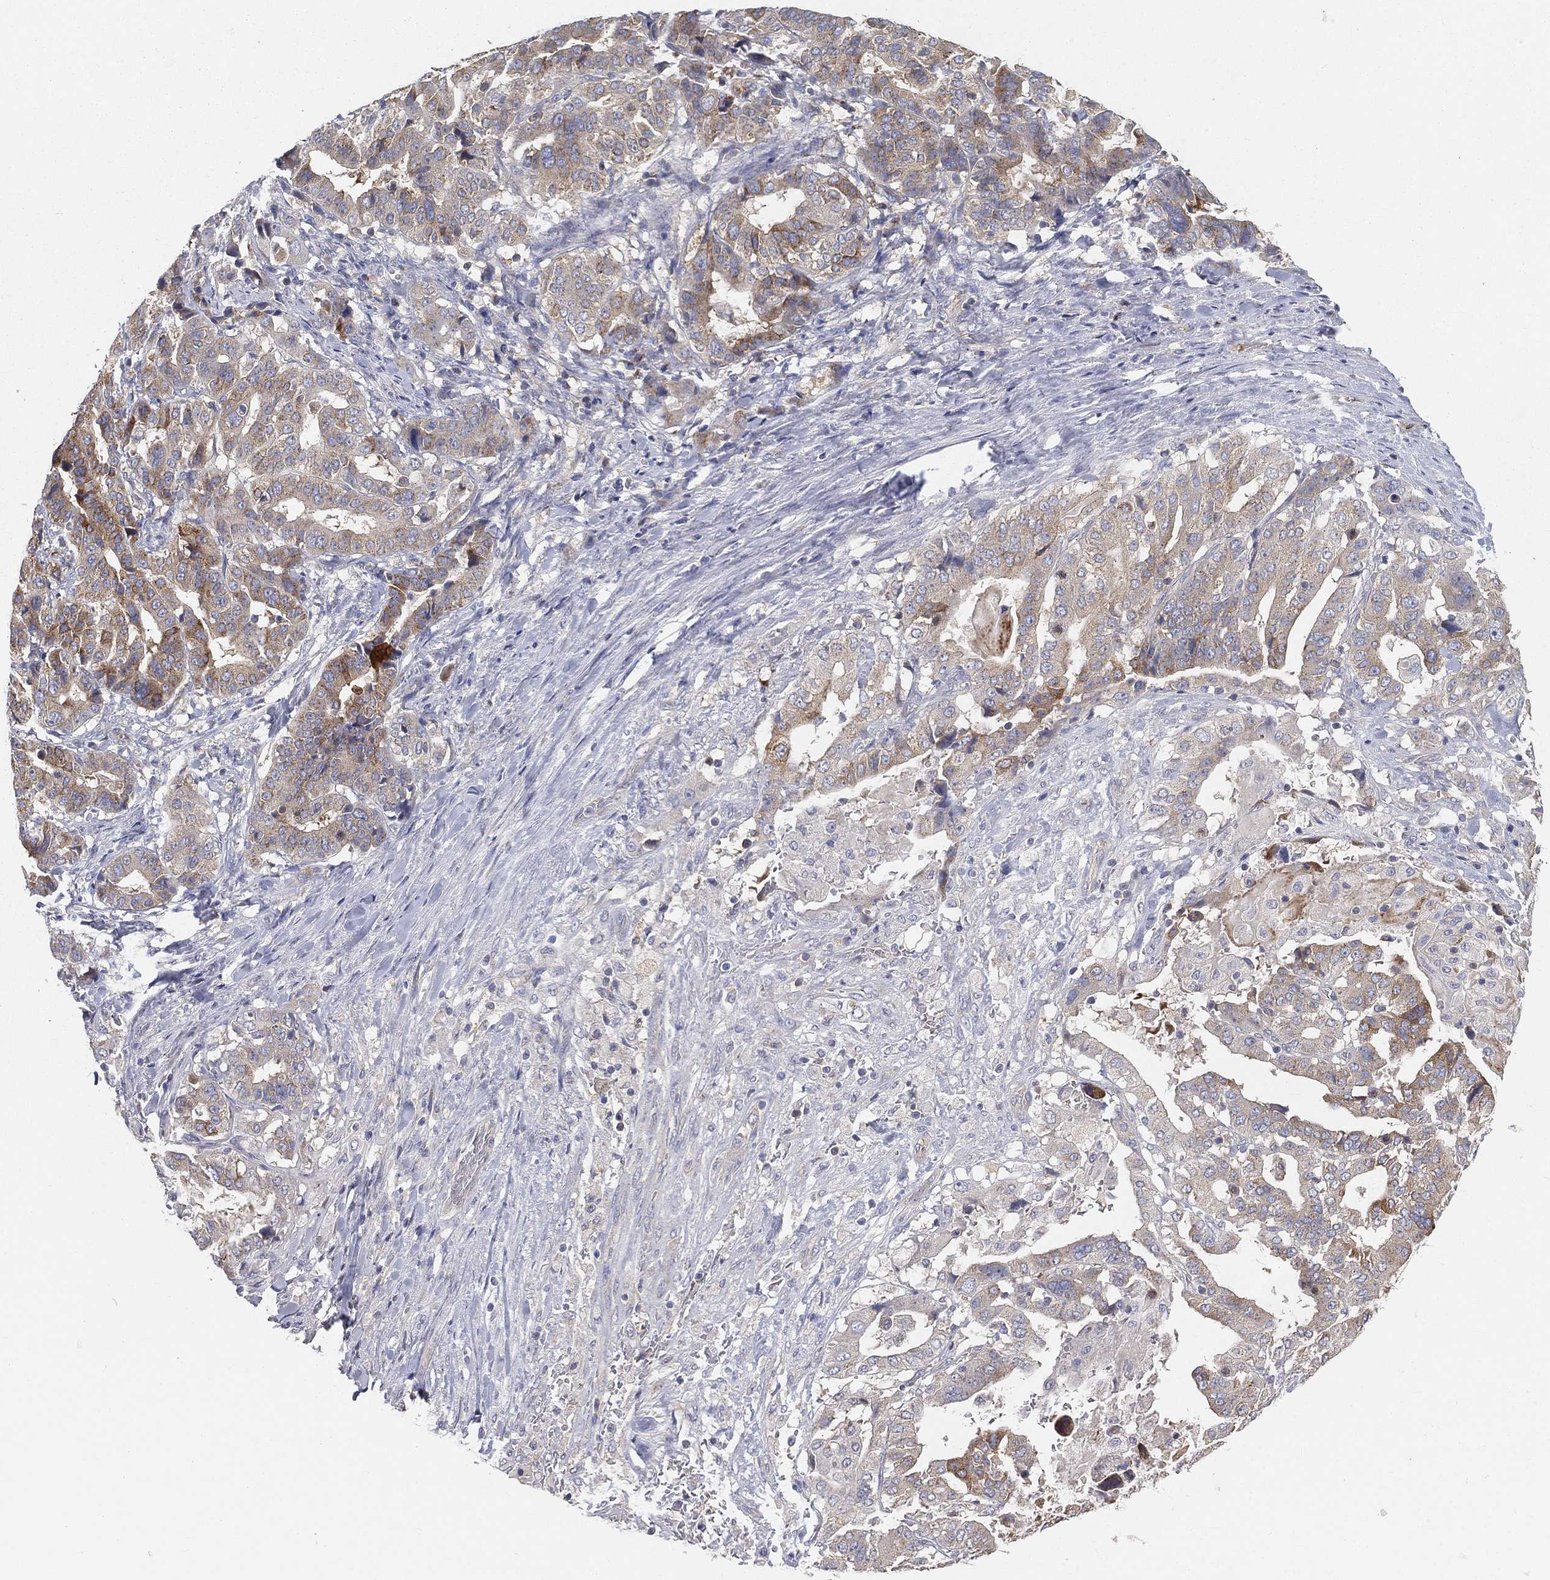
{"staining": {"intensity": "strong", "quantity": "<25%", "location": "cytoplasmic/membranous"}, "tissue": "stomach cancer", "cell_type": "Tumor cells", "image_type": "cancer", "snomed": [{"axis": "morphology", "description": "Adenocarcinoma, NOS"}, {"axis": "topography", "description": "Stomach"}], "caption": "DAB immunohistochemical staining of human stomach cancer (adenocarcinoma) shows strong cytoplasmic/membranous protein expression in approximately <25% of tumor cells.", "gene": "TMEM25", "patient": {"sex": "male", "age": 48}}